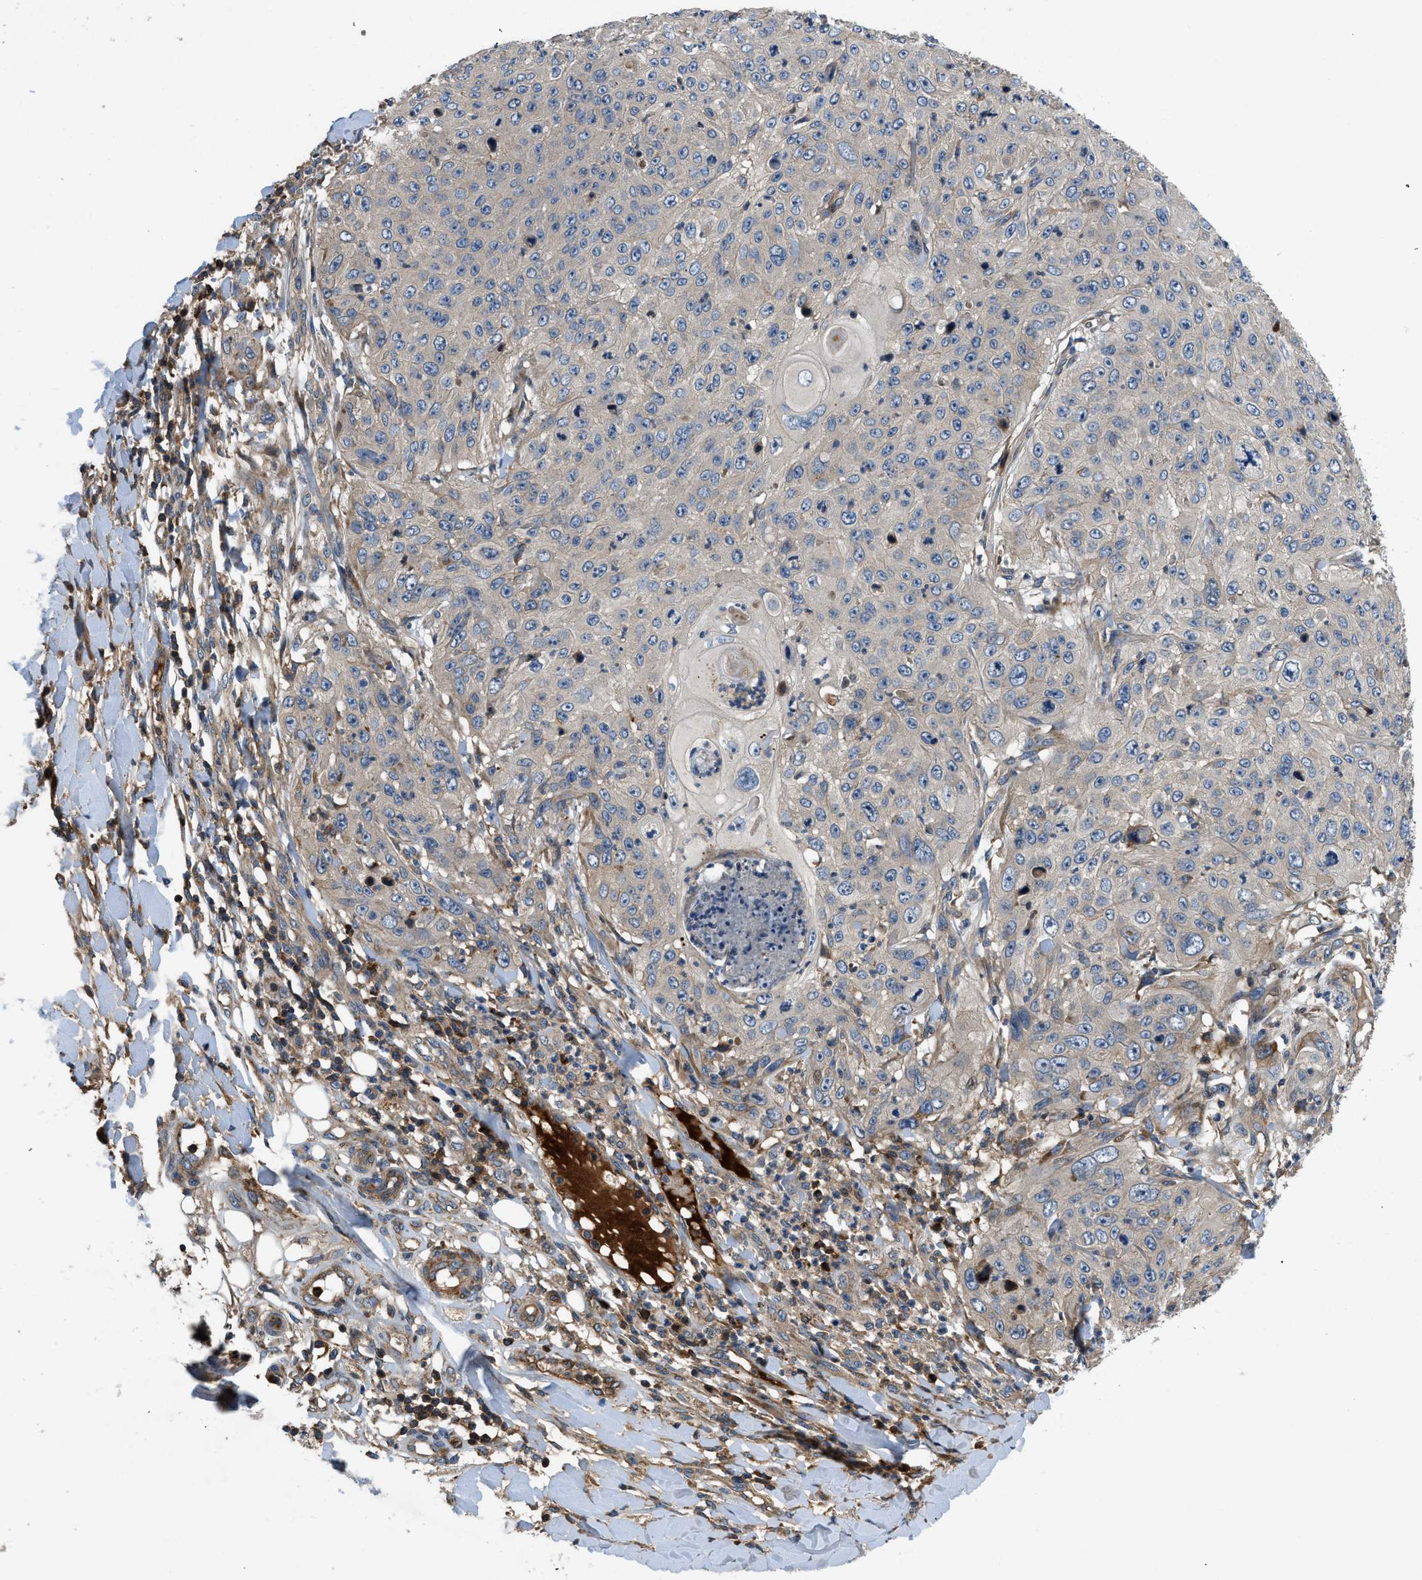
{"staining": {"intensity": "negative", "quantity": "none", "location": "none"}, "tissue": "skin cancer", "cell_type": "Tumor cells", "image_type": "cancer", "snomed": [{"axis": "morphology", "description": "Squamous cell carcinoma, NOS"}, {"axis": "topography", "description": "Skin"}], "caption": "Image shows no significant protein staining in tumor cells of skin cancer (squamous cell carcinoma).", "gene": "CNNM3", "patient": {"sex": "female", "age": 80}}